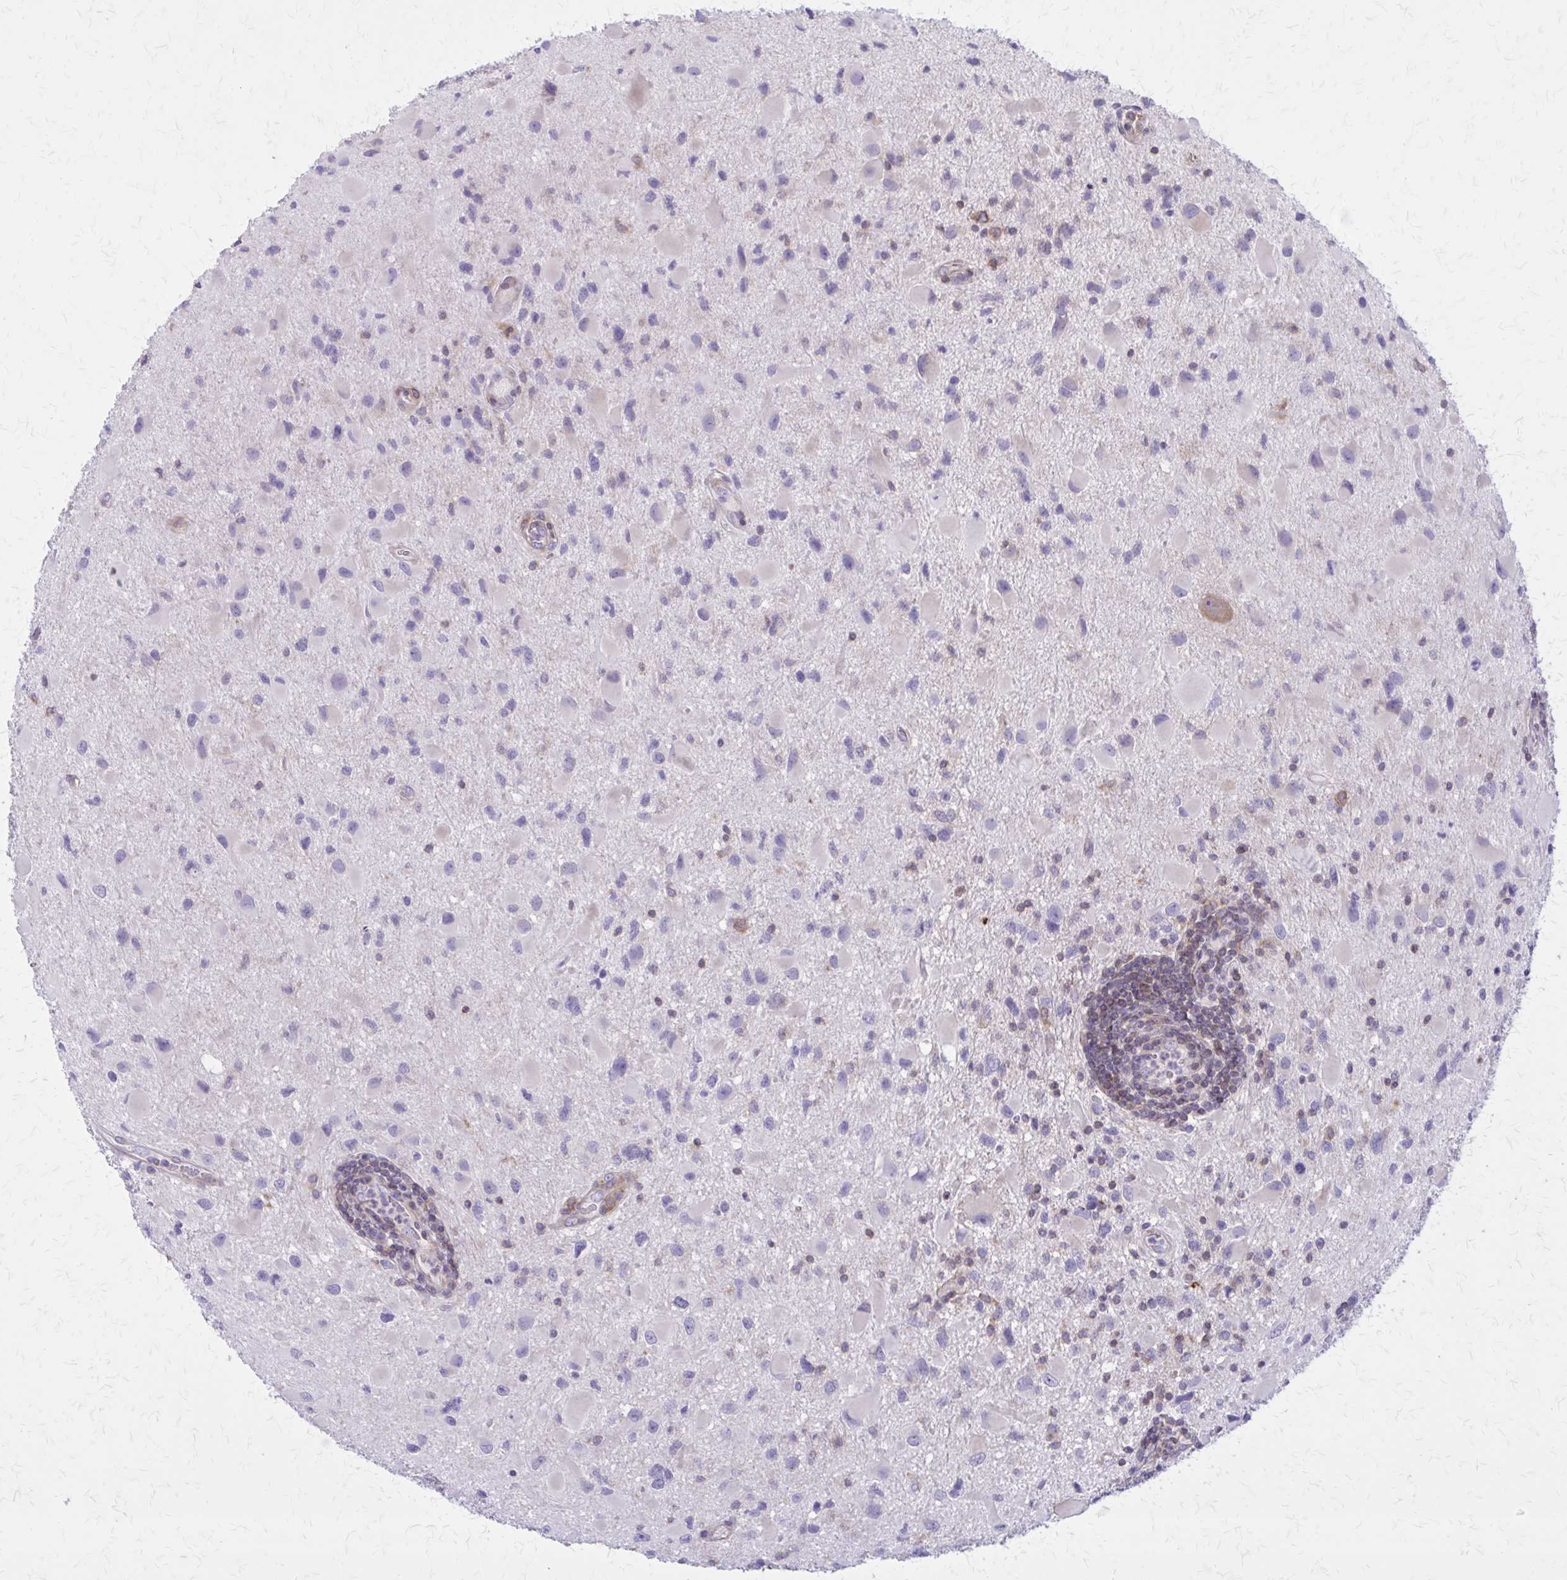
{"staining": {"intensity": "negative", "quantity": "none", "location": "none"}, "tissue": "glioma", "cell_type": "Tumor cells", "image_type": "cancer", "snomed": [{"axis": "morphology", "description": "Glioma, malignant, Low grade"}, {"axis": "topography", "description": "Brain"}], "caption": "Tumor cells are negative for brown protein staining in glioma.", "gene": "PITPNM1", "patient": {"sex": "female", "age": 32}}